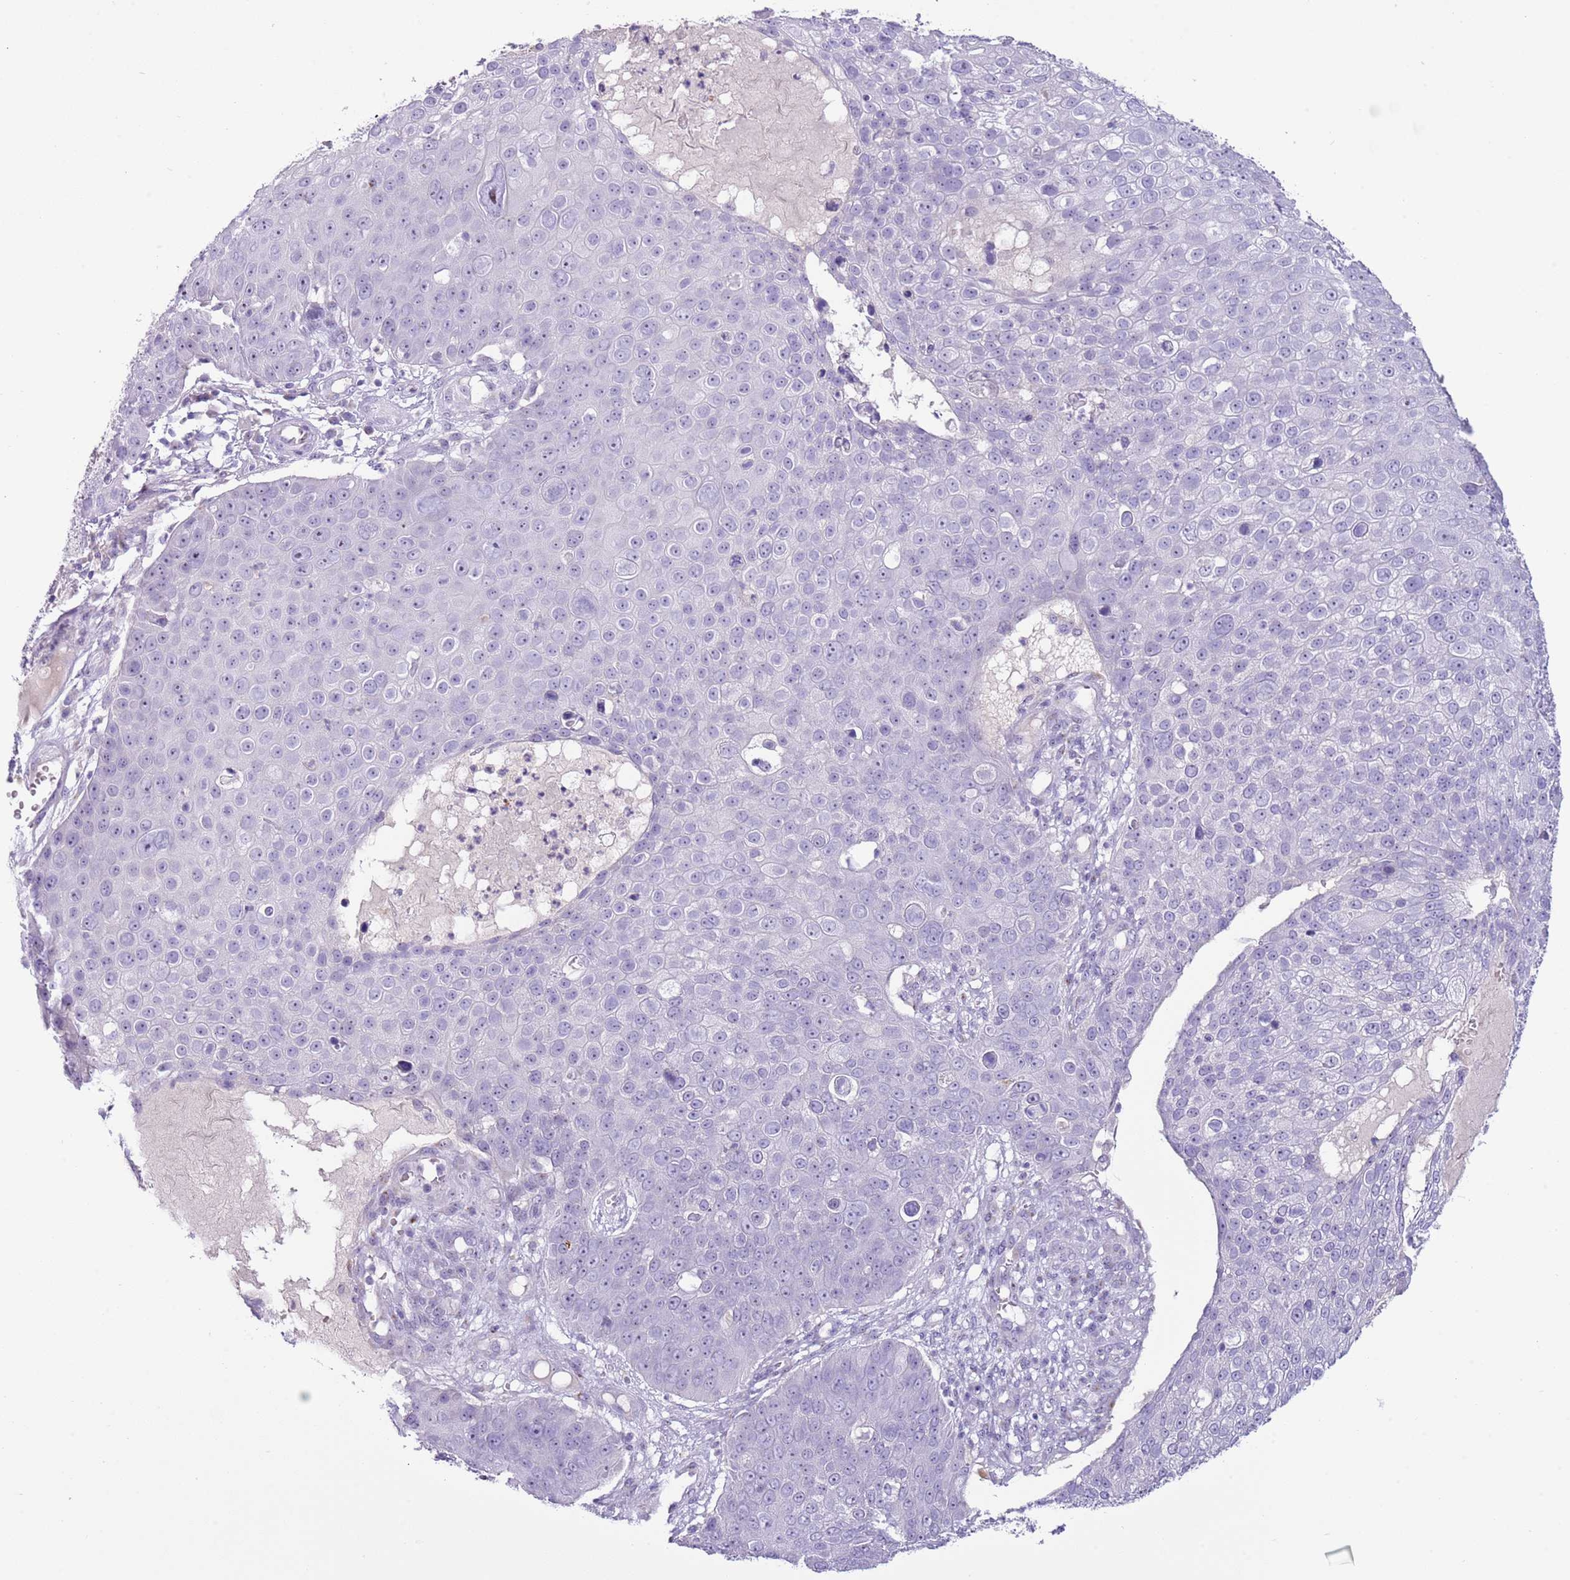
{"staining": {"intensity": "negative", "quantity": "none", "location": "none"}, "tissue": "skin cancer", "cell_type": "Tumor cells", "image_type": "cancer", "snomed": [{"axis": "morphology", "description": "Squamous cell carcinoma, NOS"}, {"axis": "topography", "description": "Skin"}], "caption": "Image shows no significant protein expression in tumor cells of skin cancer (squamous cell carcinoma). The staining was performed using DAB to visualize the protein expression in brown, while the nuclei were stained in blue with hematoxylin (Magnification: 20x).", "gene": "NBPF6", "patient": {"sex": "male", "age": 71}}